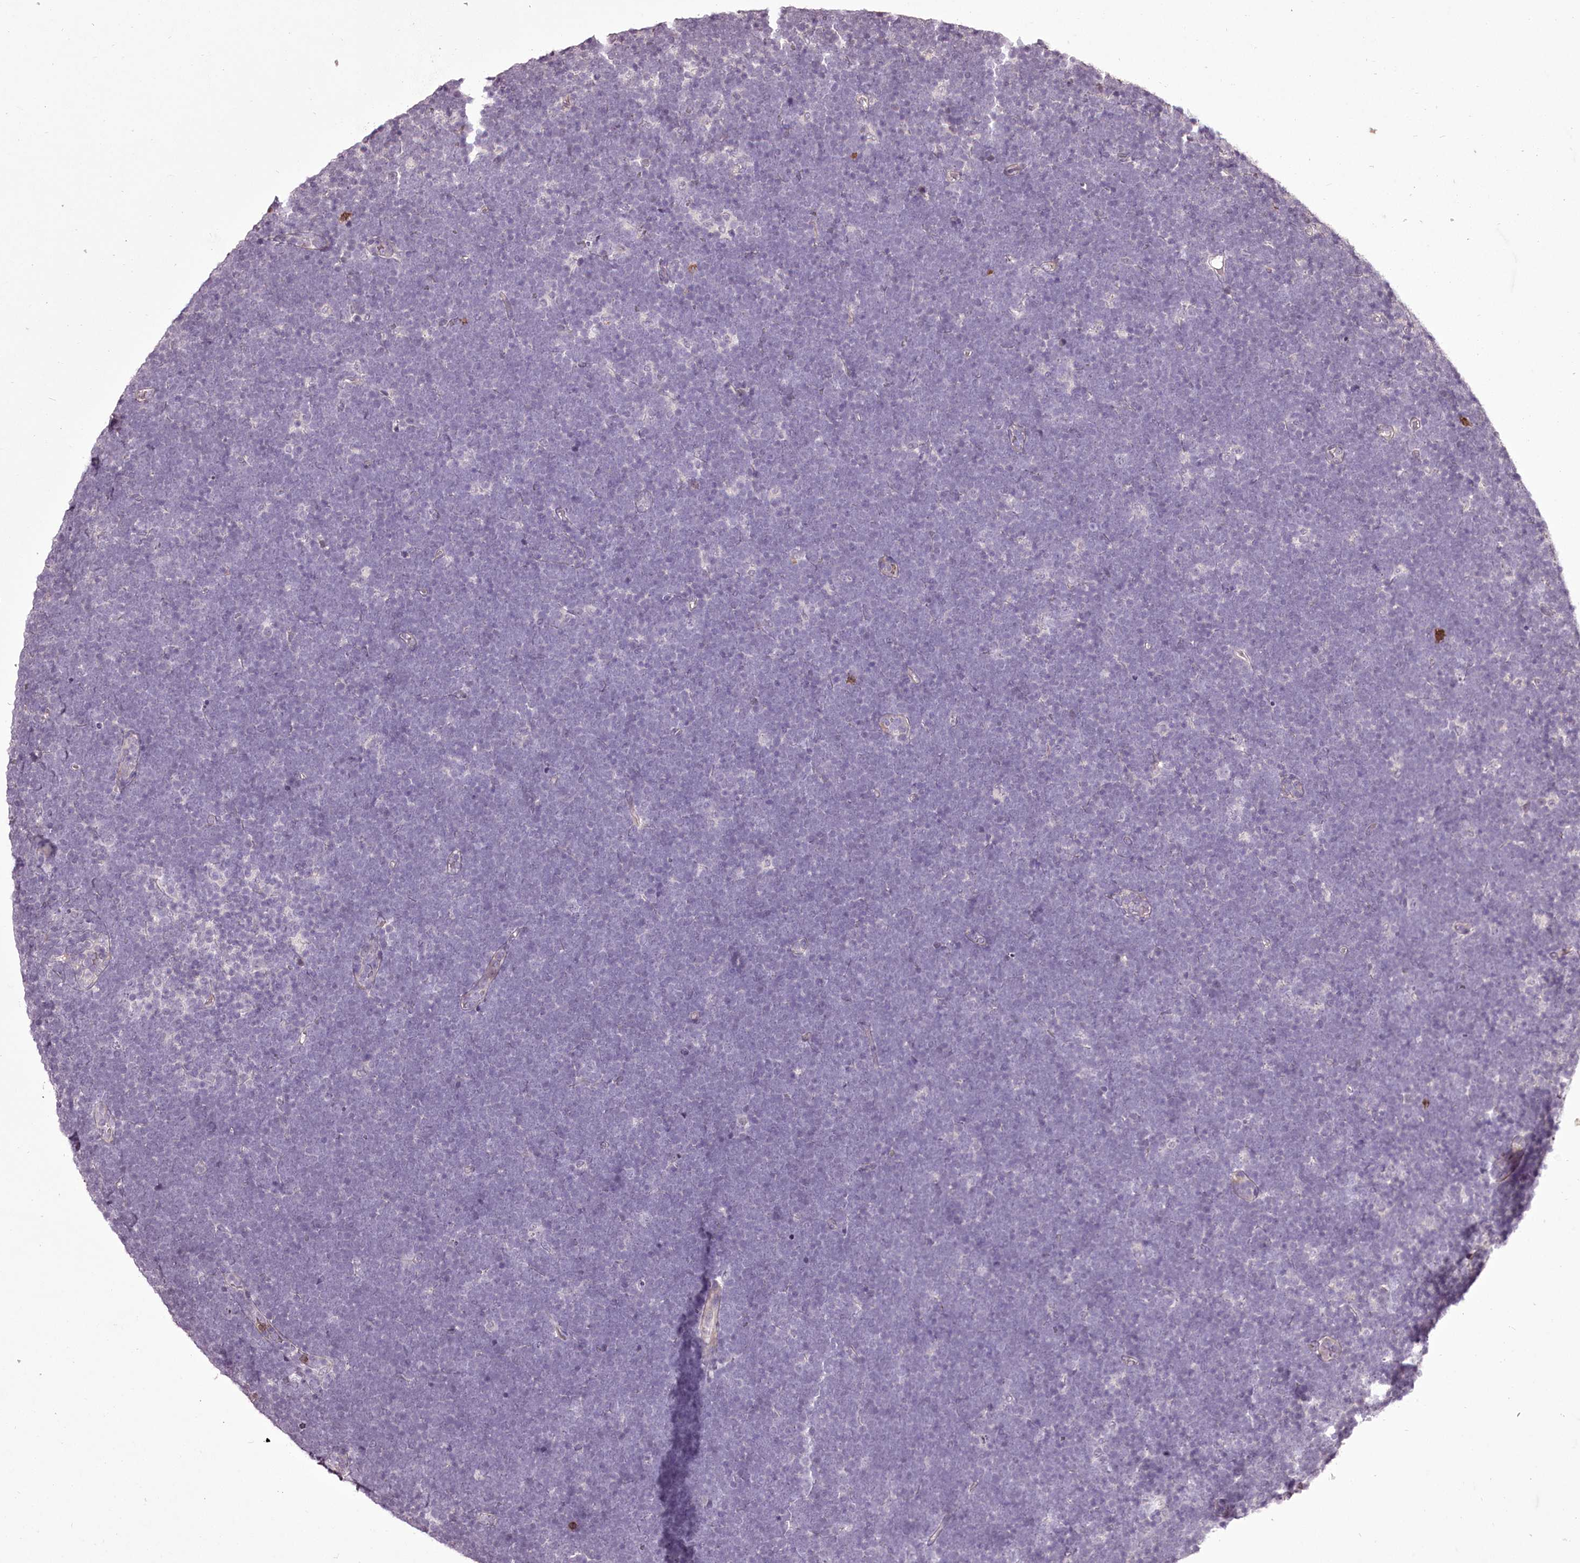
{"staining": {"intensity": "negative", "quantity": "none", "location": "none"}, "tissue": "lymphoma", "cell_type": "Tumor cells", "image_type": "cancer", "snomed": [{"axis": "morphology", "description": "Malignant lymphoma, non-Hodgkin's type, High grade"}, {"axis": "topography", "description": "Lymph node"}], "caption": "Immunohistochemical staining of human high-grade malignant lymphoma, non-Hodgkin's type demonstrates no significant expression in tumor cells.", "gene": "ADRA1D", "patient": {"sex": "male", "age": 13}}